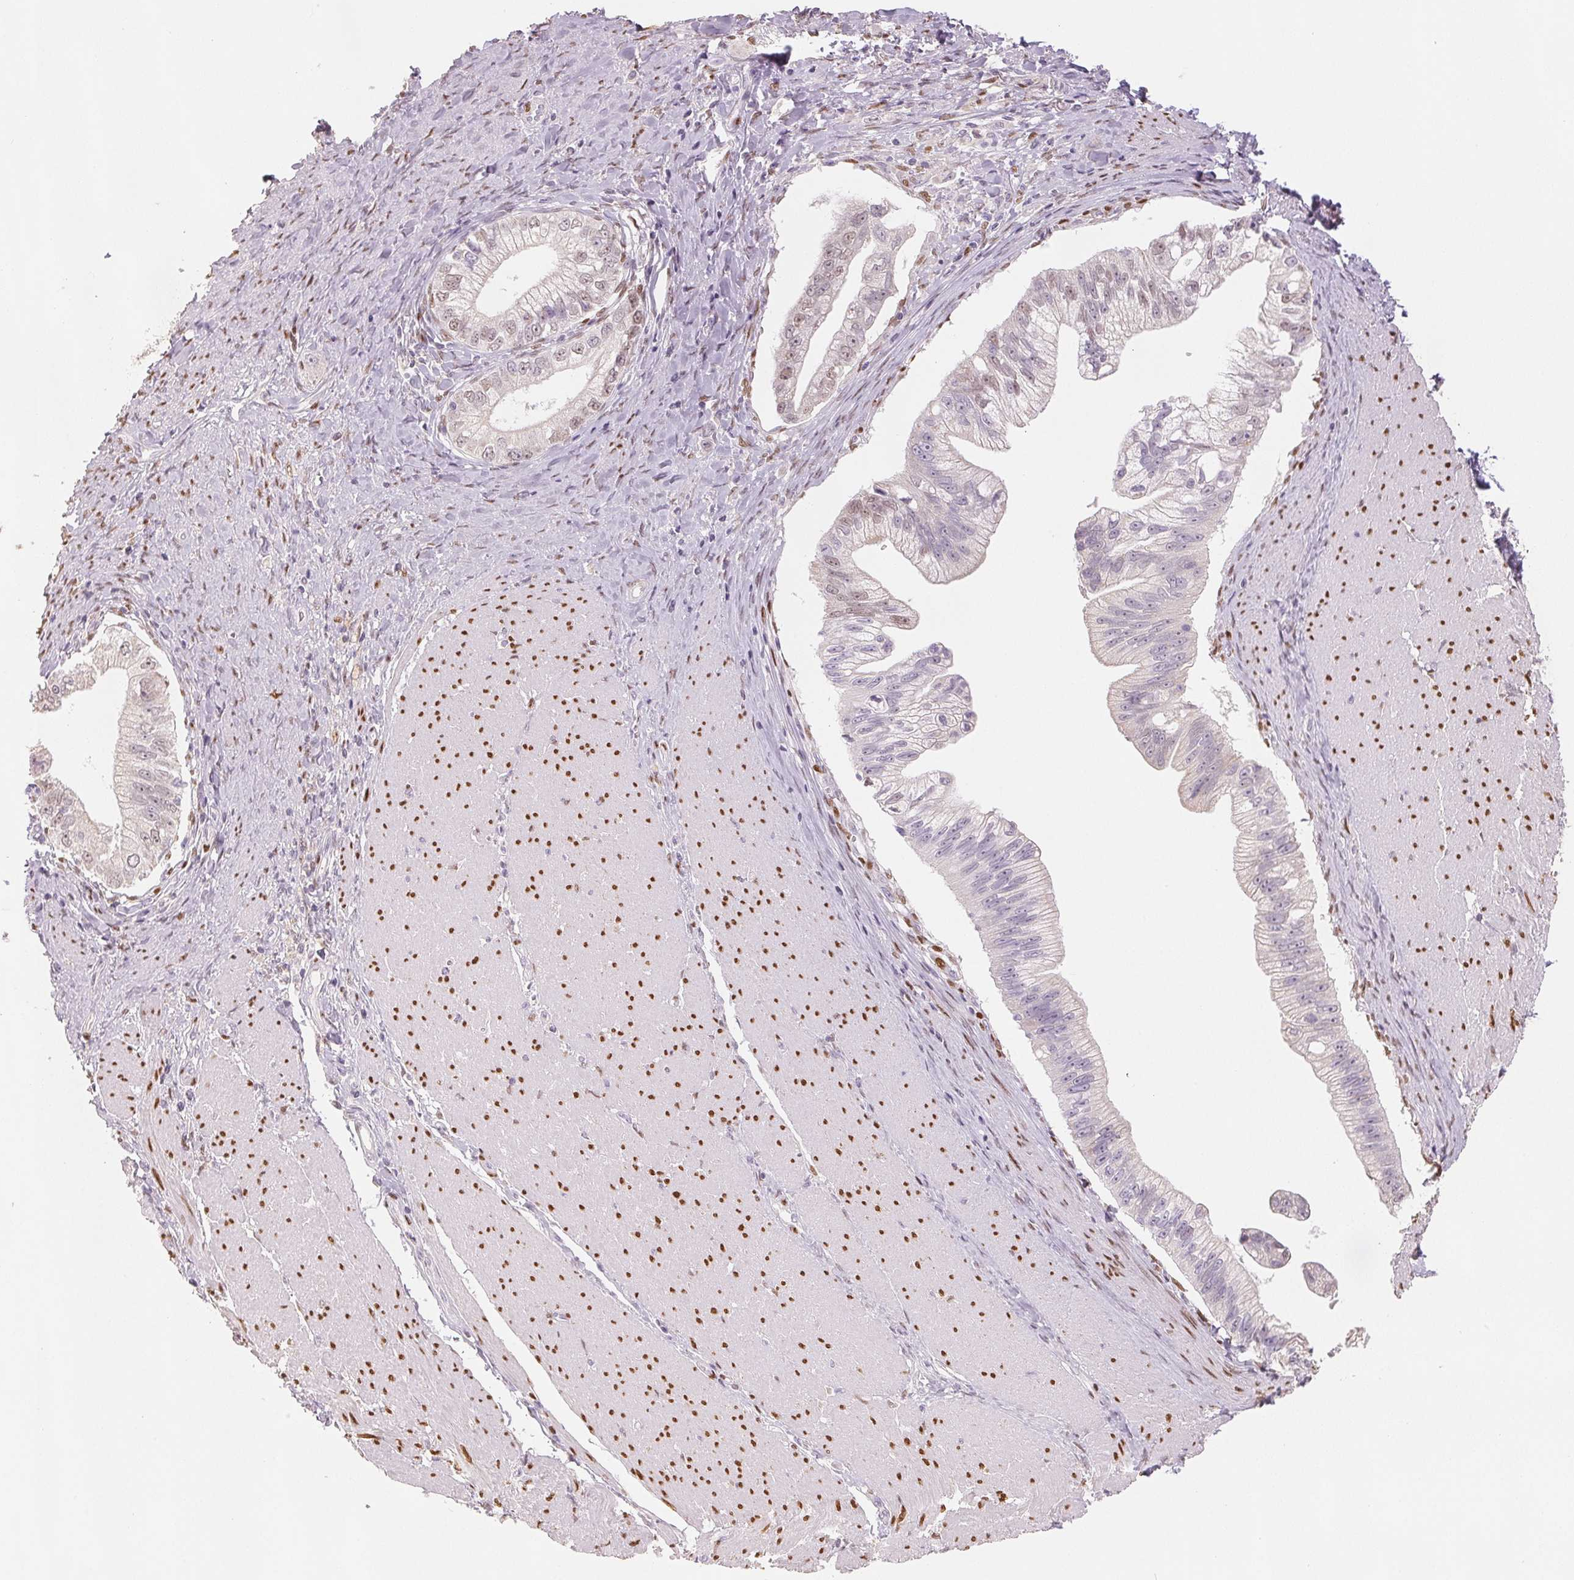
{"staining": {"intensity": "weak", "quantity": "<25%", "location": "nuclear"}, "tissue": "pancreatic cancer", "cell_type": "Tumor cells", "image_type": "cancer", "snomed": [{"axis": "morphology", "description": "Adenocarcinoma, NOS"}, {"axis": "topography", "description": "Pancreas"}], "caption": "Photomicrograph shows no significant protein staining in tumor cells of pancreatic cancer (adenocarcinoma). The staining is performed using DAB brown chromogen with nuclei counter-stained in using hematoxylin.", "gene": "SMARCD3", "patient": {"sex": "male", "age": 70}}